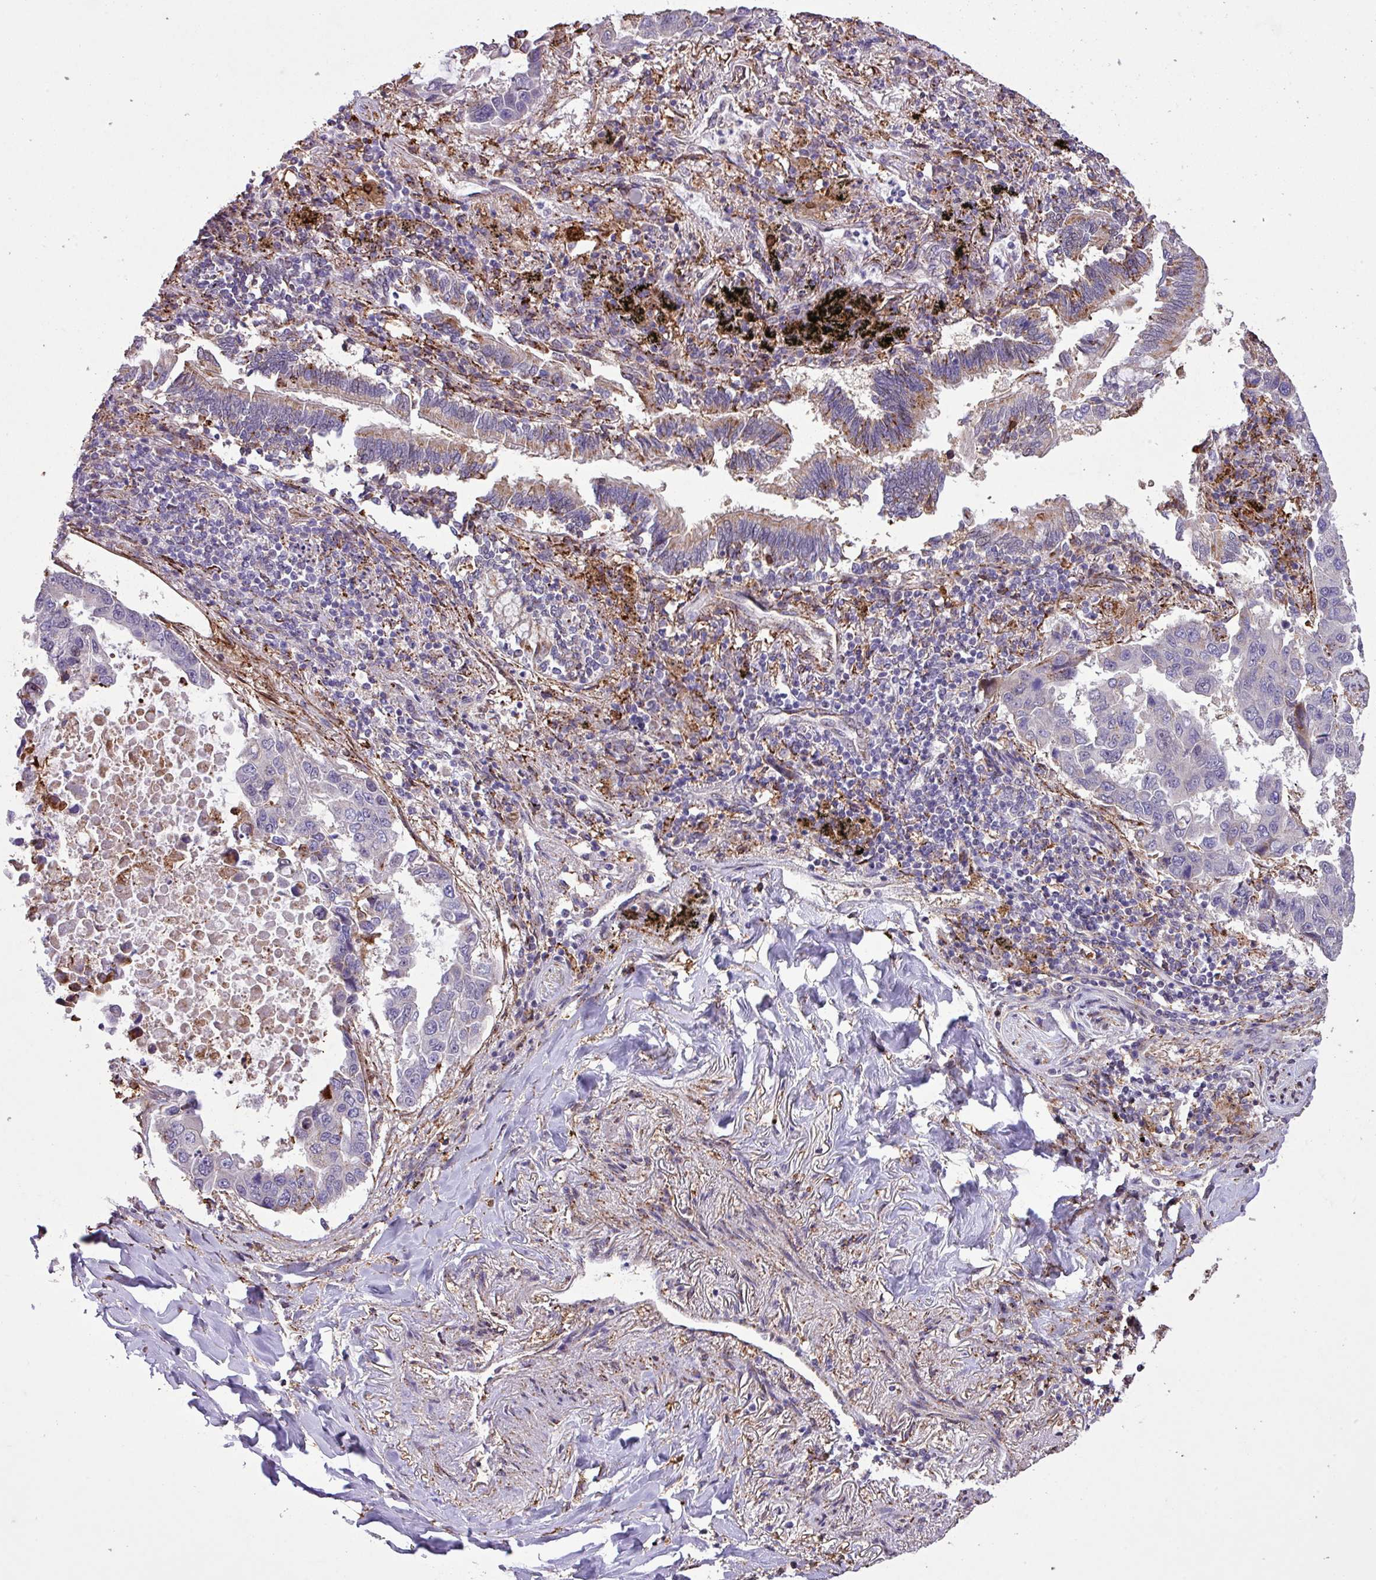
{"staining": {"intensity": "moderate", "quantity": "<25%", "location": "cytoplasmic/membranous"}, "tissue": "lung cancer", "cell_type": "Tumor cells", "image_type": "cancer", "snomed": [{"axis": "morphology", "description": "Adenocarcinoma, NOS"}, {"axis": "topography", "description": "Lung"}], "caption": "High-magnification brightfield microscopy of adenocarcinoma (lung) stained with DAB (brown) and counterstained with hematoxylin (blue). tumor cells exhibit moderate cytoplasmic/membranous expression is present in about<25% of cells.", "gene": "RPP25L", "patient": {"sex": "male", "age": 64}}